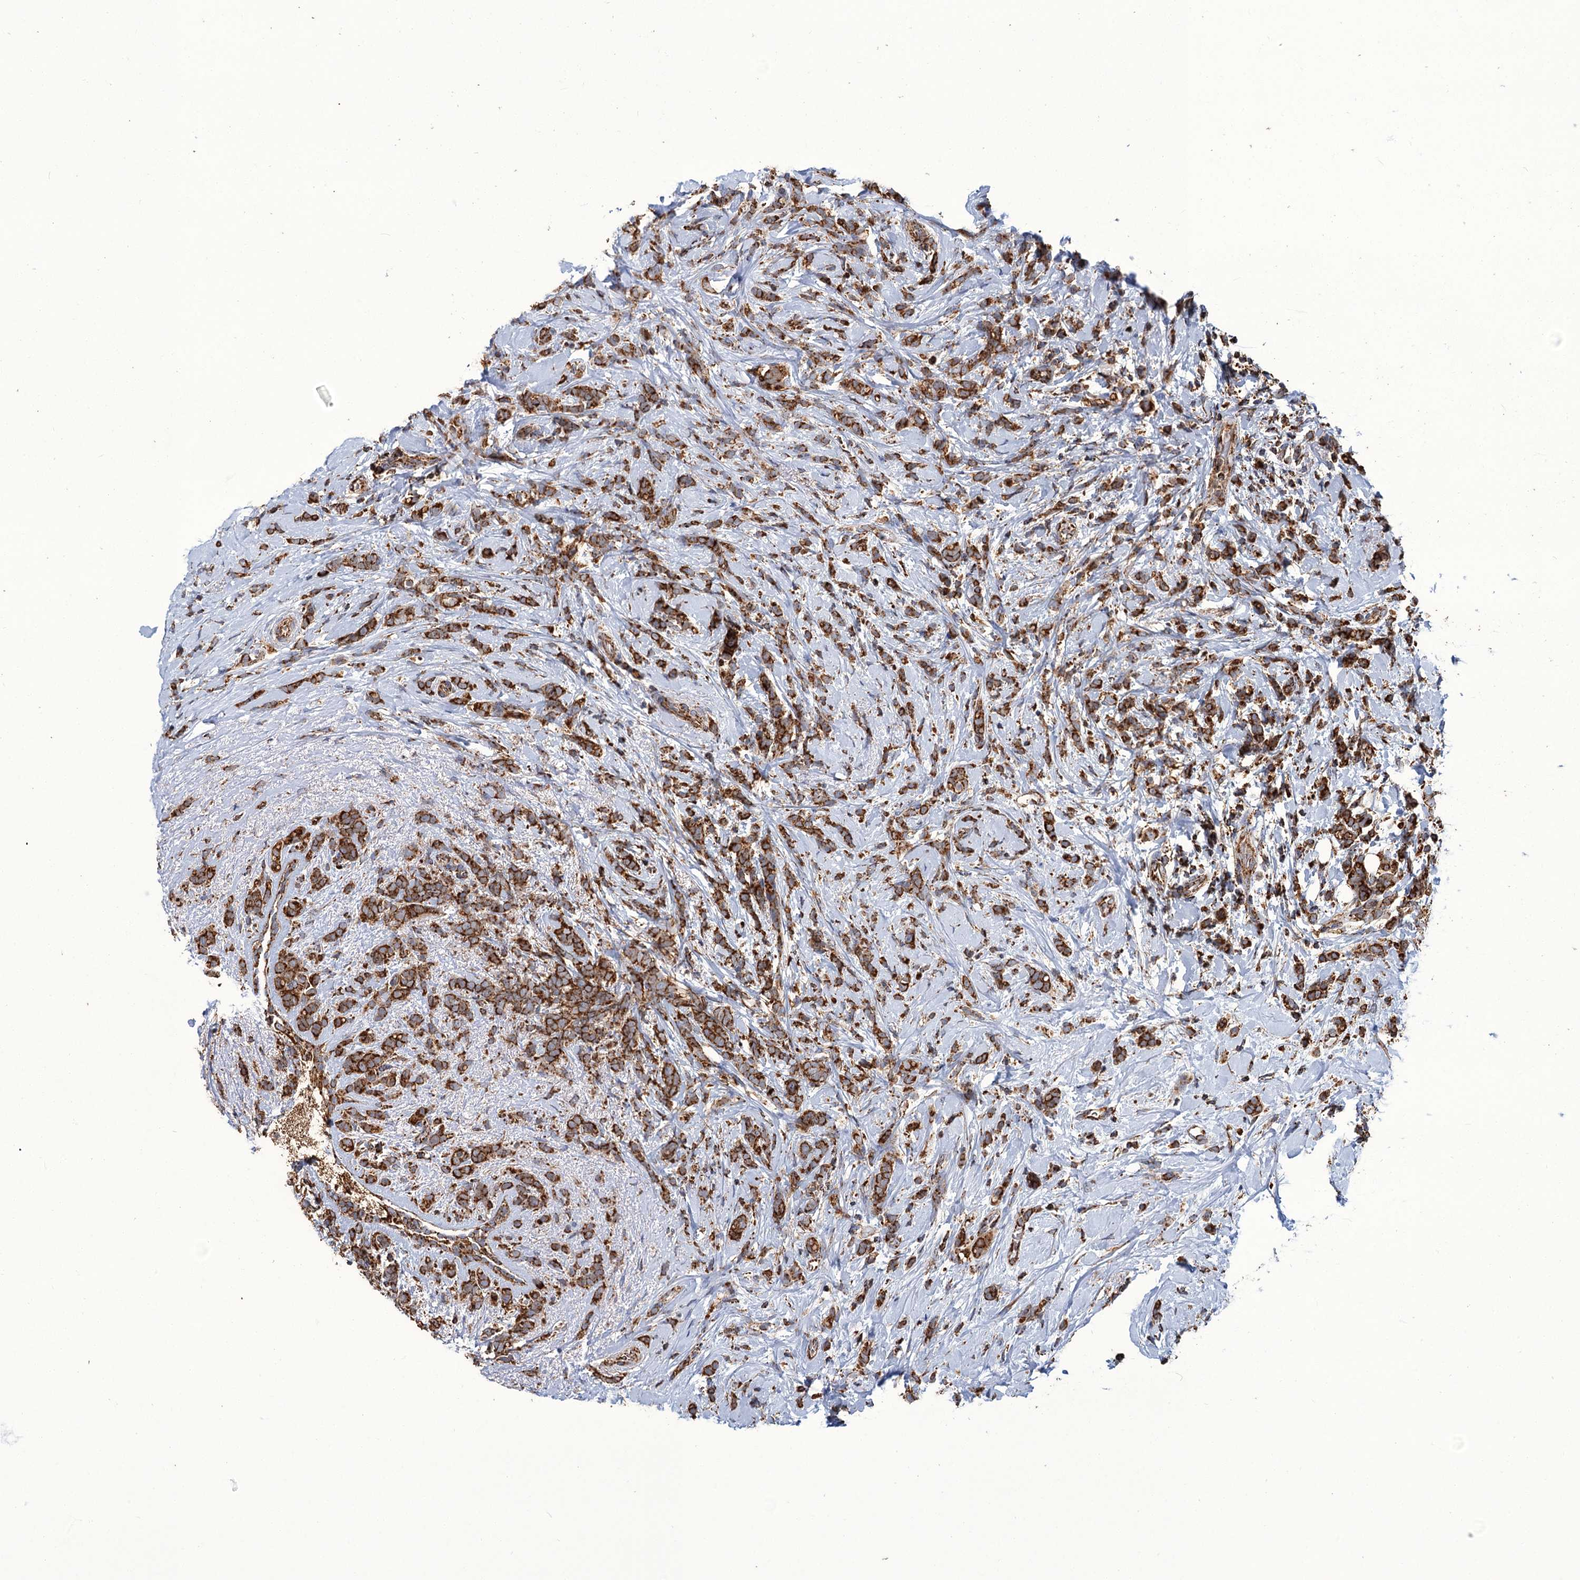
{"staining": {"intensity": "strong", "quantity": ">75%", "location": "cytoplasmic/membranous"}, "tissue": "breast cancer", "cell_type": "Tumor cells", "image_type": "cancer", "snomed": [{"axis": "morphology", "description": "Lobular carcinoma"}, {"axis": "topography", "description": "Breast"}], "caption": "About >75% of tumor cells in human breast cancer reveal strong cytoplasmic/membranous protein expression as visualized by brown immunohistochemical staining.", "gene": "APH1A", "patient": {"sex": "female", "age": 58}}